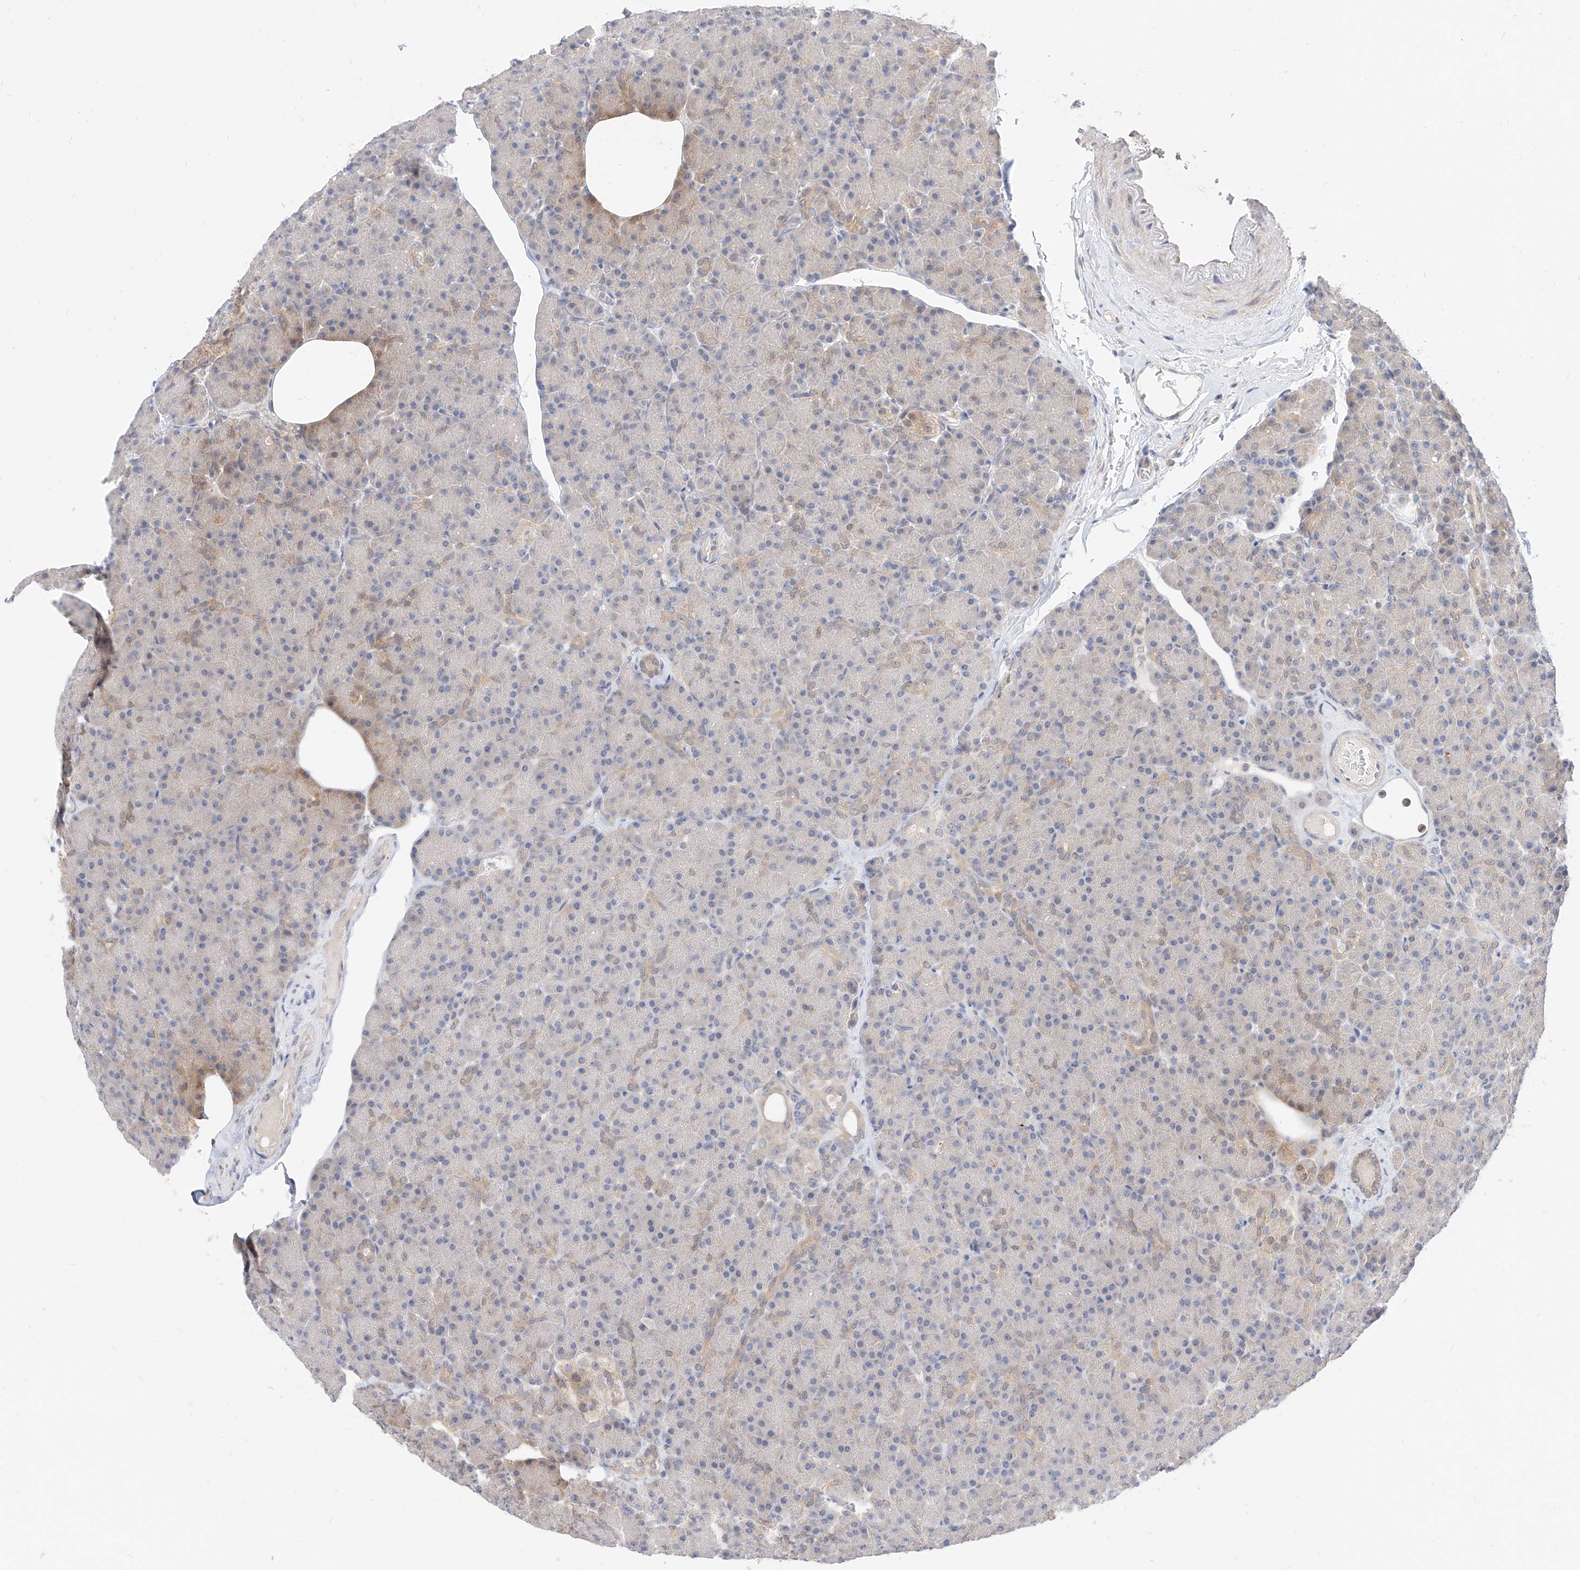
{"staining": {"intensity": "weak", "quantity": "<25%", "location": "cytoplasmic/membranous"}, "tissue": "pancreas", "cell_type": "Exocrine glandular cells", "image_type": "normal", "snomed": [{"axis": "morphology", "description": "Normal tissue, NOS"}, {"axis": "topography", "description": "Pancreas"}], "caption": "The micrograph reveals no significant positivity in exocrine glandular cells of pancreas.", "gene": "TSNAX", "patient": {"sex": "female", "age": 43}}